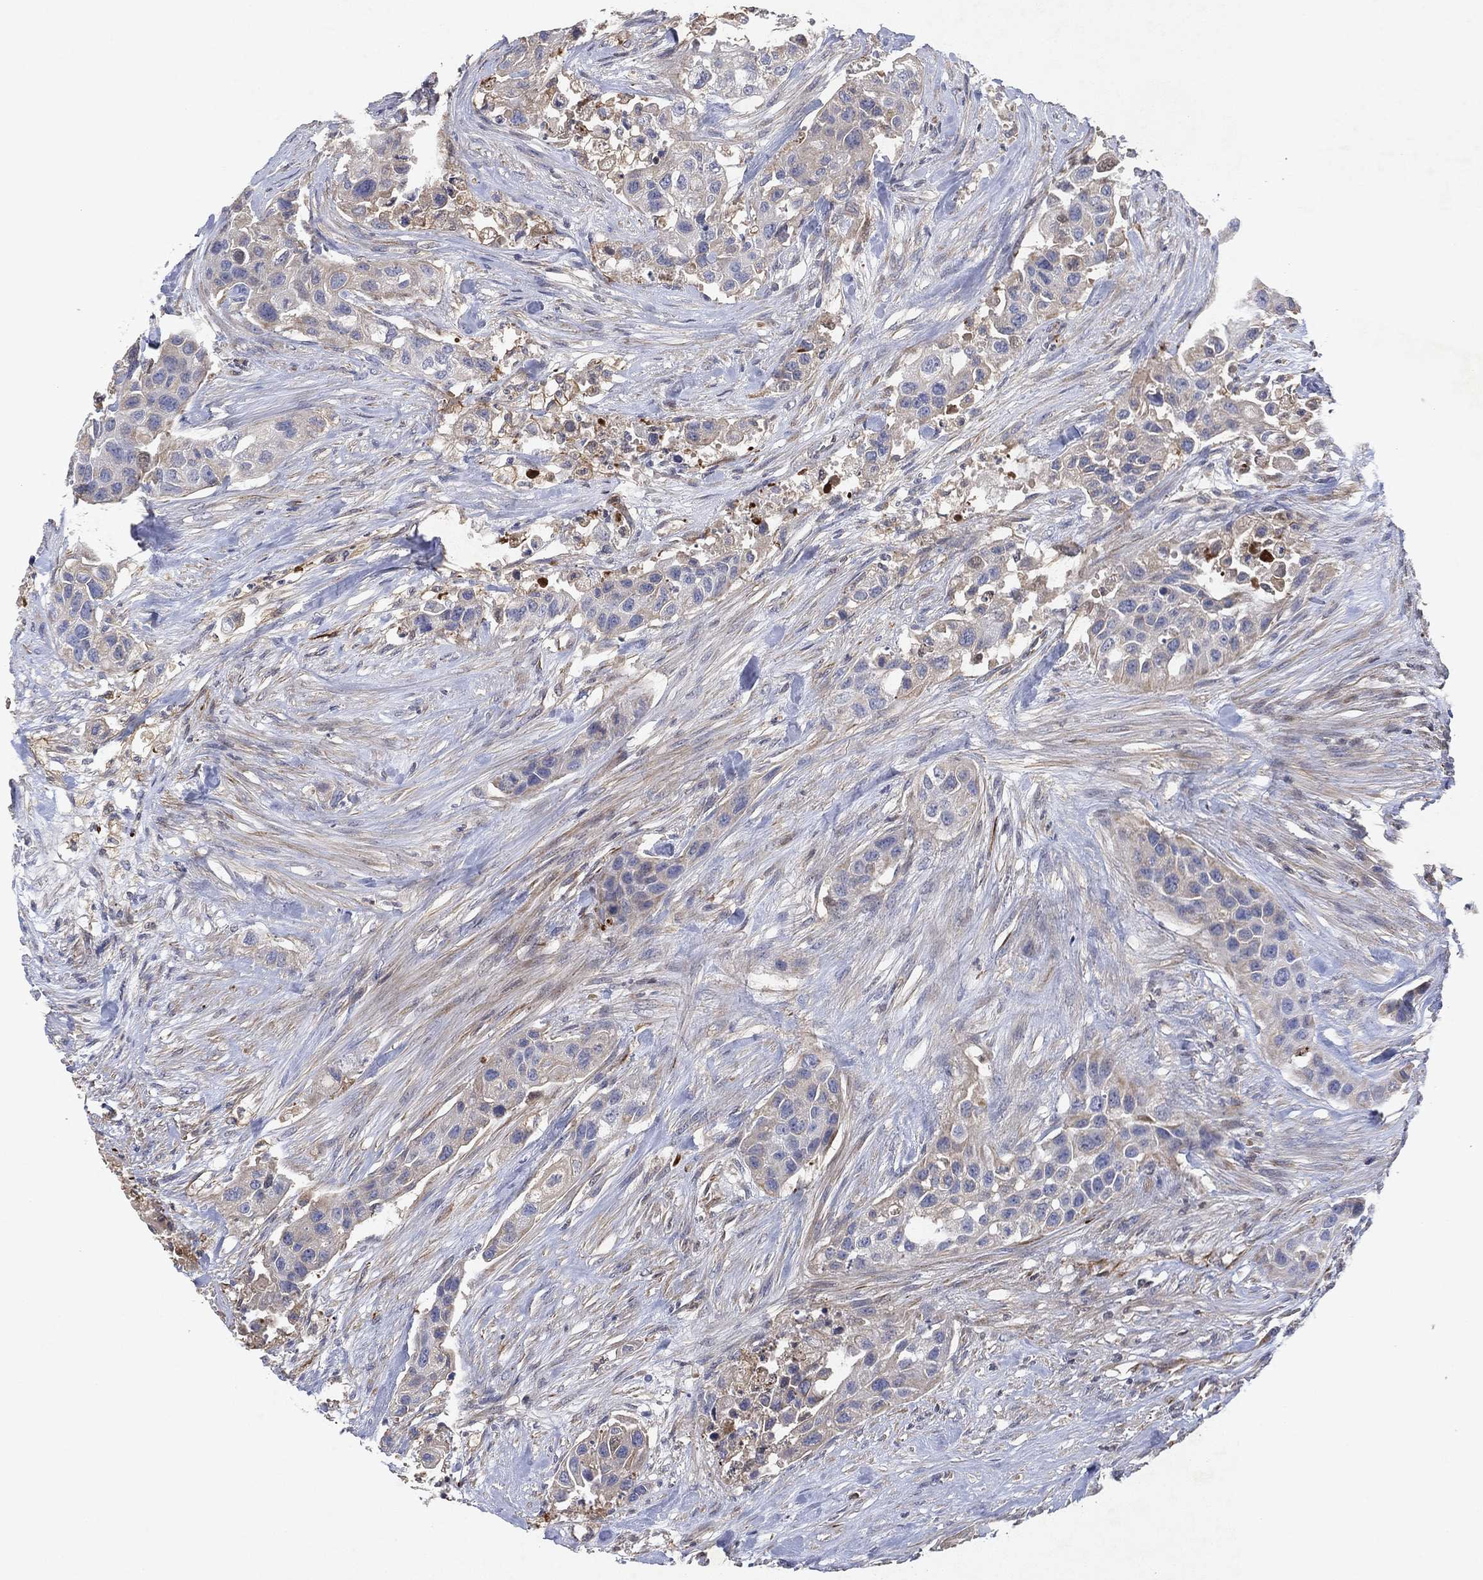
{"staining": {"intensity": "negative", "quantity": "none", "location": "none"}, "tissue": "urothelial cancer", "cell_type": "Tumor cells", "image_type": "cancer", "snomed": [{"axis": "morphology", "description": "Urothelial carcinoma, High grade"}, {"axis": "topography", "description": "Urinary bladder"}], "caption": "This is a micrograph of immunohistochemistry (IHC) staining of high-grade urothelial carcinoma, which shows no staining in tumor cells. (Stains: DAB immunohistochemistry with hematoxylin counter stain, Microscopy: brightfield microscopy at high magnification).", "gene": "FLI1", "patient": {"sex": "female", "age": 73}}